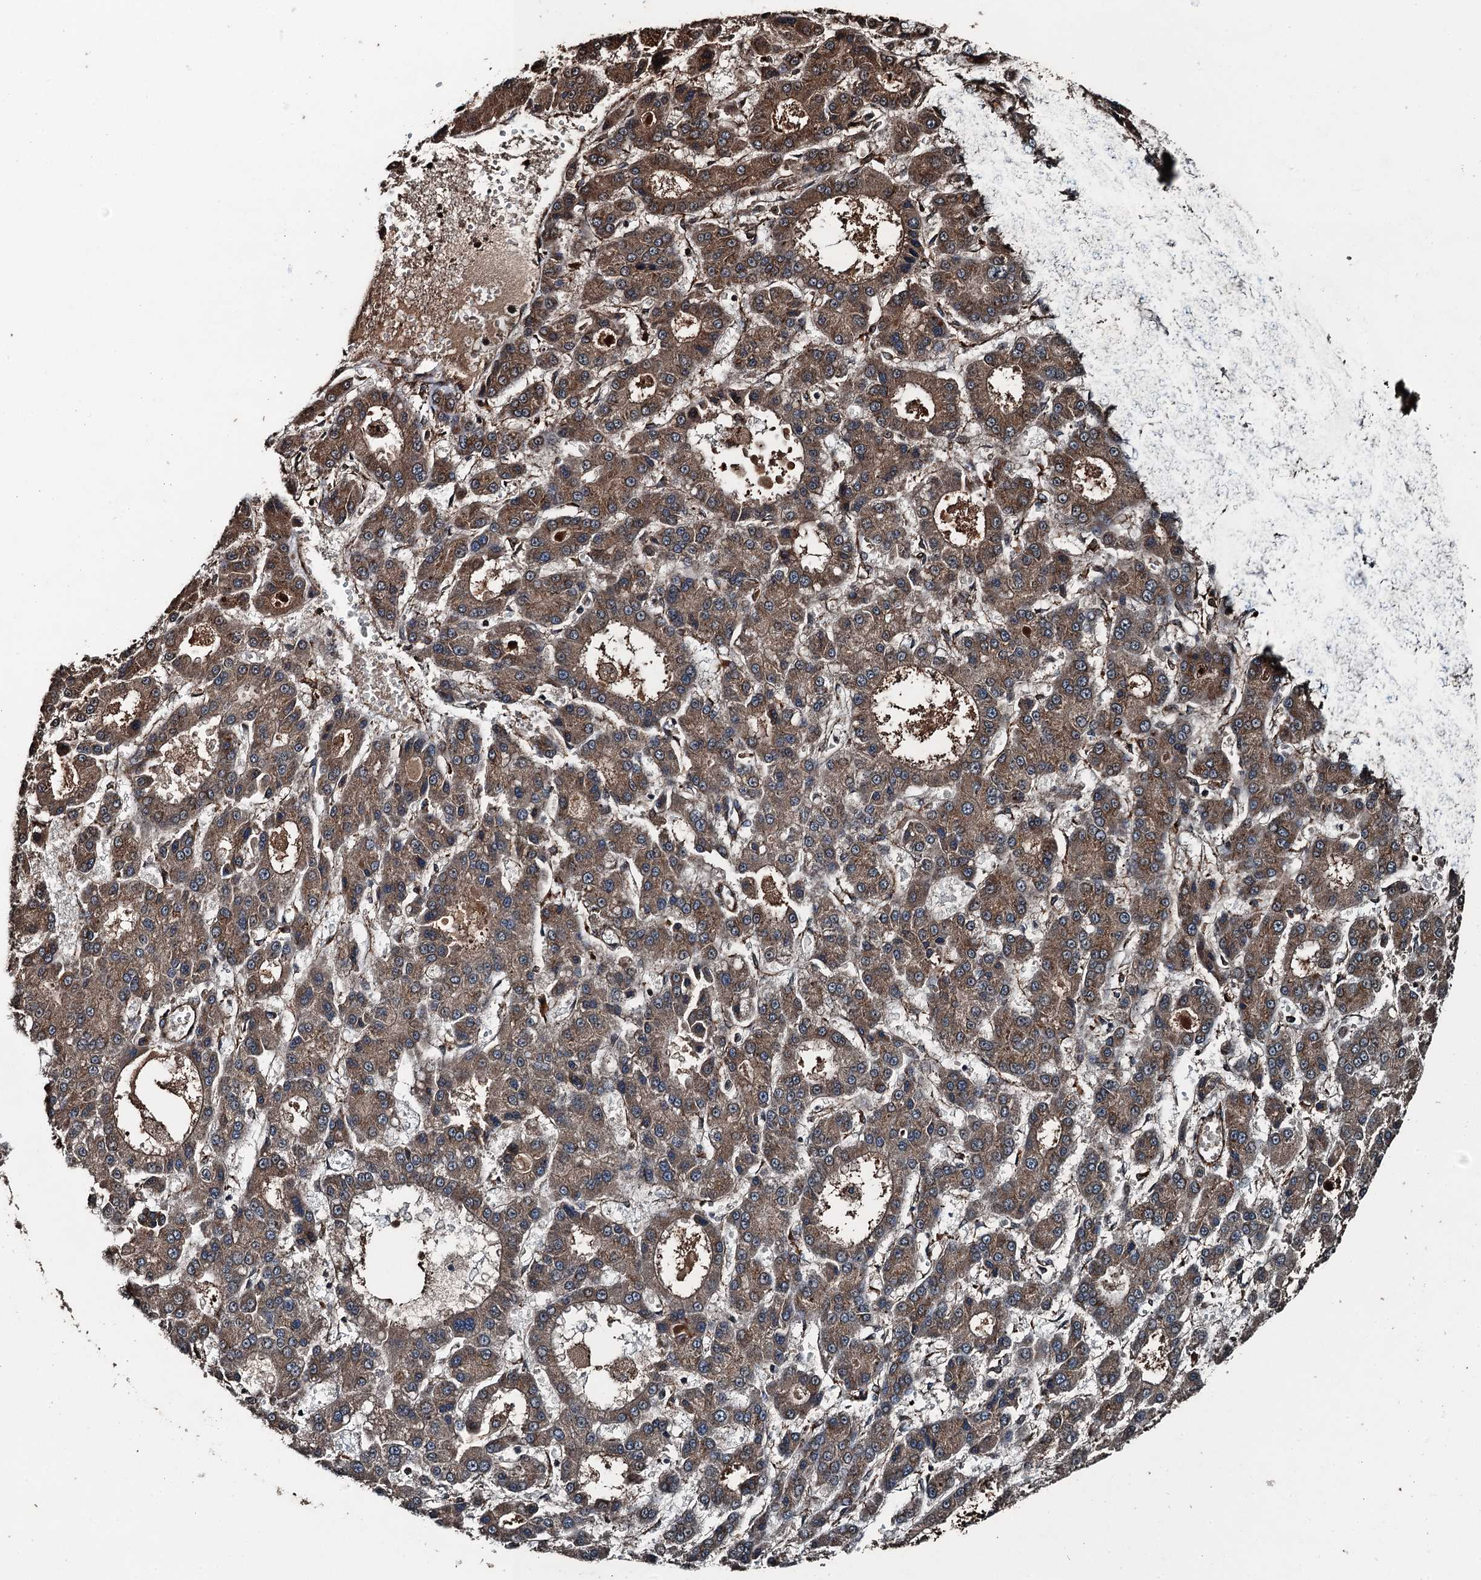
{"staining": {"intensity": "moderate", "quantity": ">75%", "location": "cytoplasmic/membranous"}, "tissue": "liver cancer", "cell_type": "Tumor cells", "image_type": "cancer", "snomed": [{"axis": "morphology", "description": "Carcinoma, Hepatocellular, NOS"}, {"axis": "topography", "description": "Liver"}], "caption": "There is medium levels of moderate cytoplasmic/membranous positivity in tumor cells of liver hepatocellular carcinoma, as demonstrated by immunohistochemical staining (brown color).", "gene": "TCTN1", "patient": {"sex": "male", "age": 70}}